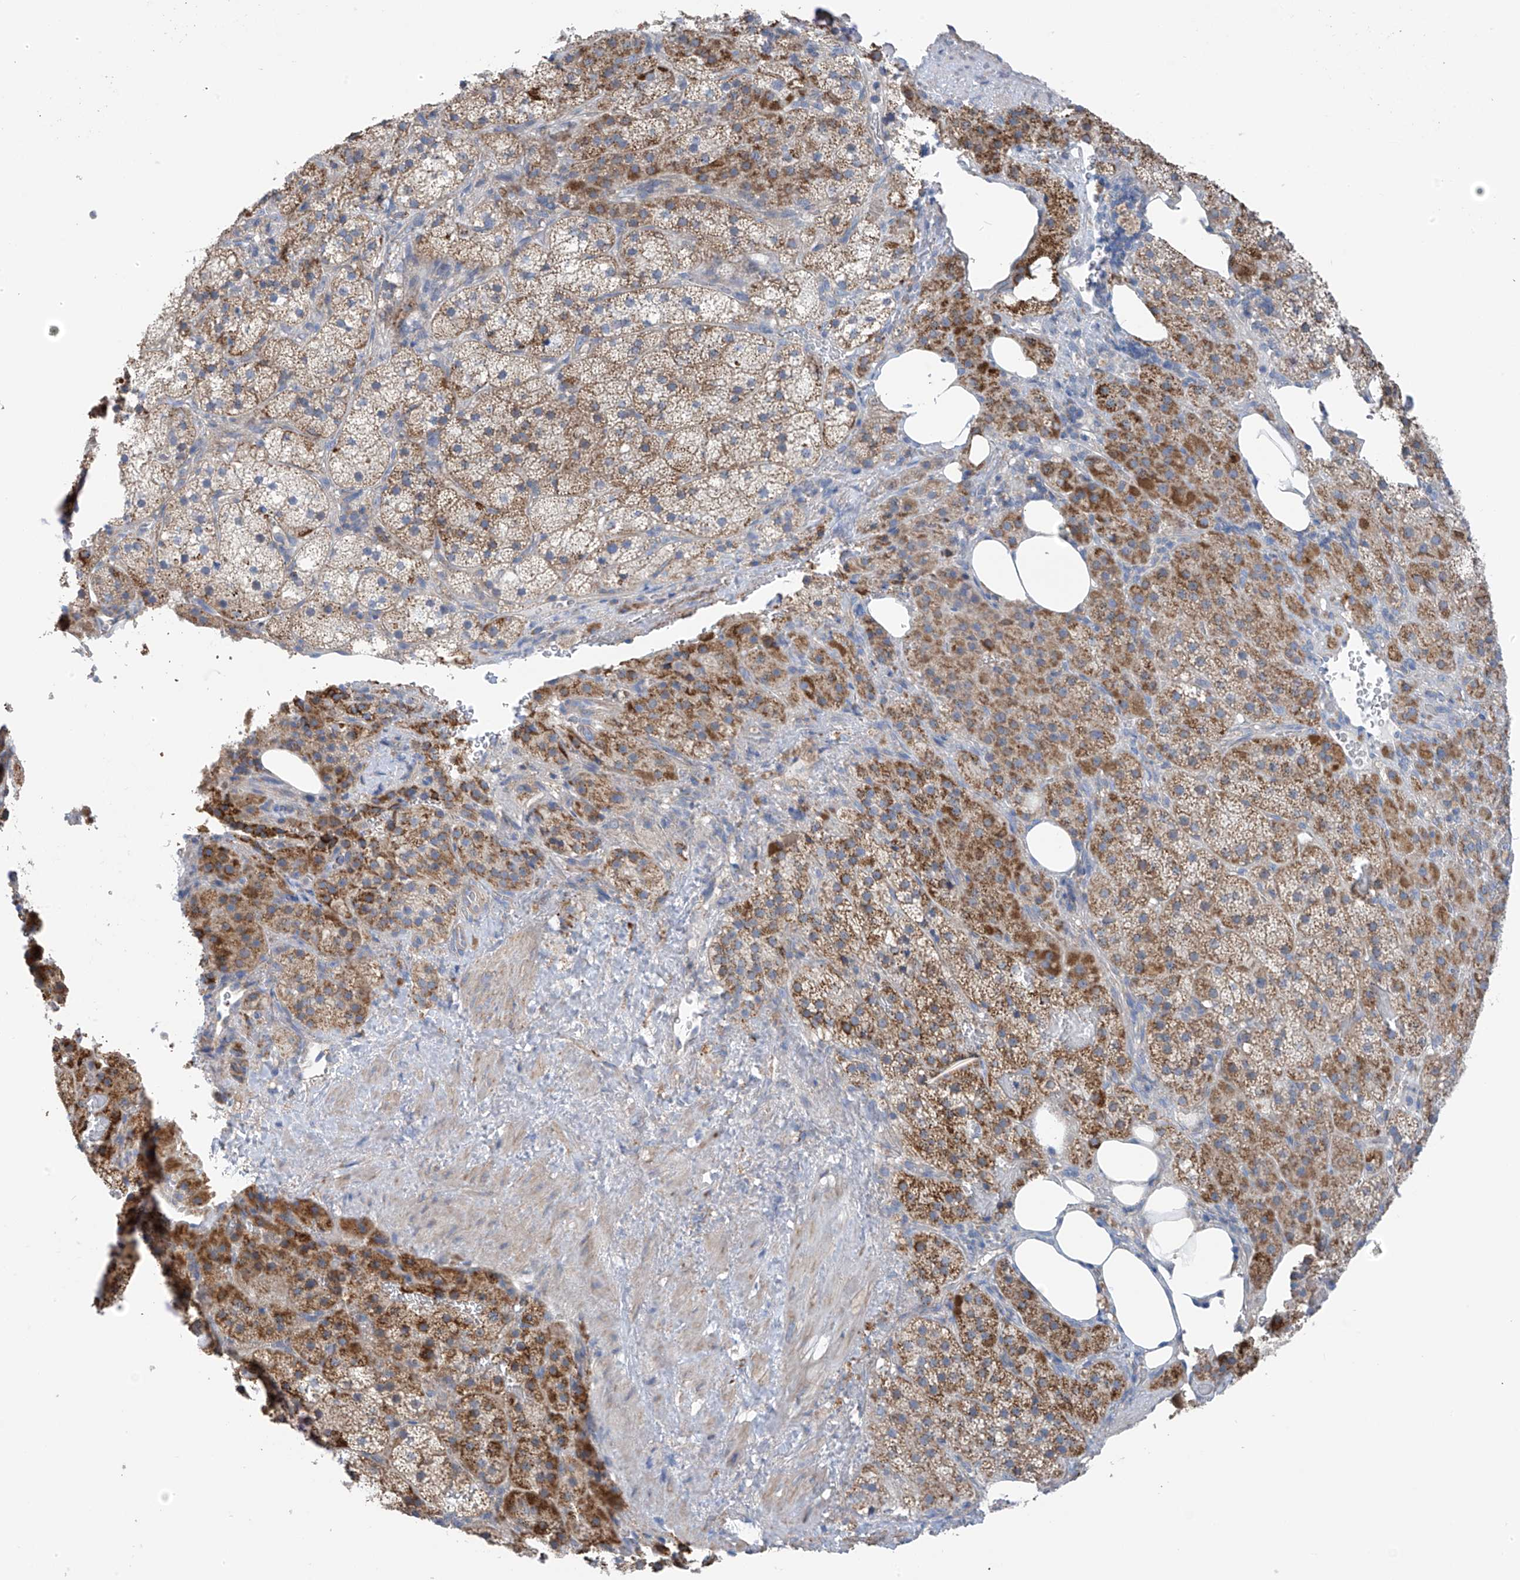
{"staining": {"intensity": "moderate", "quantity": "25%-75%", "location": "cytoplasmic/membranous"}, "tissue": "adrenal gland", "cell_type": "Glandular cells", "image_type": "normal", "snomed": [{"axis": "morphology", "description": "Normal tissue, NOS"}, {"axis": "topography", "description": "Adrenal gland"}], "caption": "Protein analysis of normal adrenal gland displays moderate cytoplasmic/membranous staining in approximately 25%-75% of glandular cells.", "gene": "SYN3", "patient": {"sex": "female", "age": 59}}